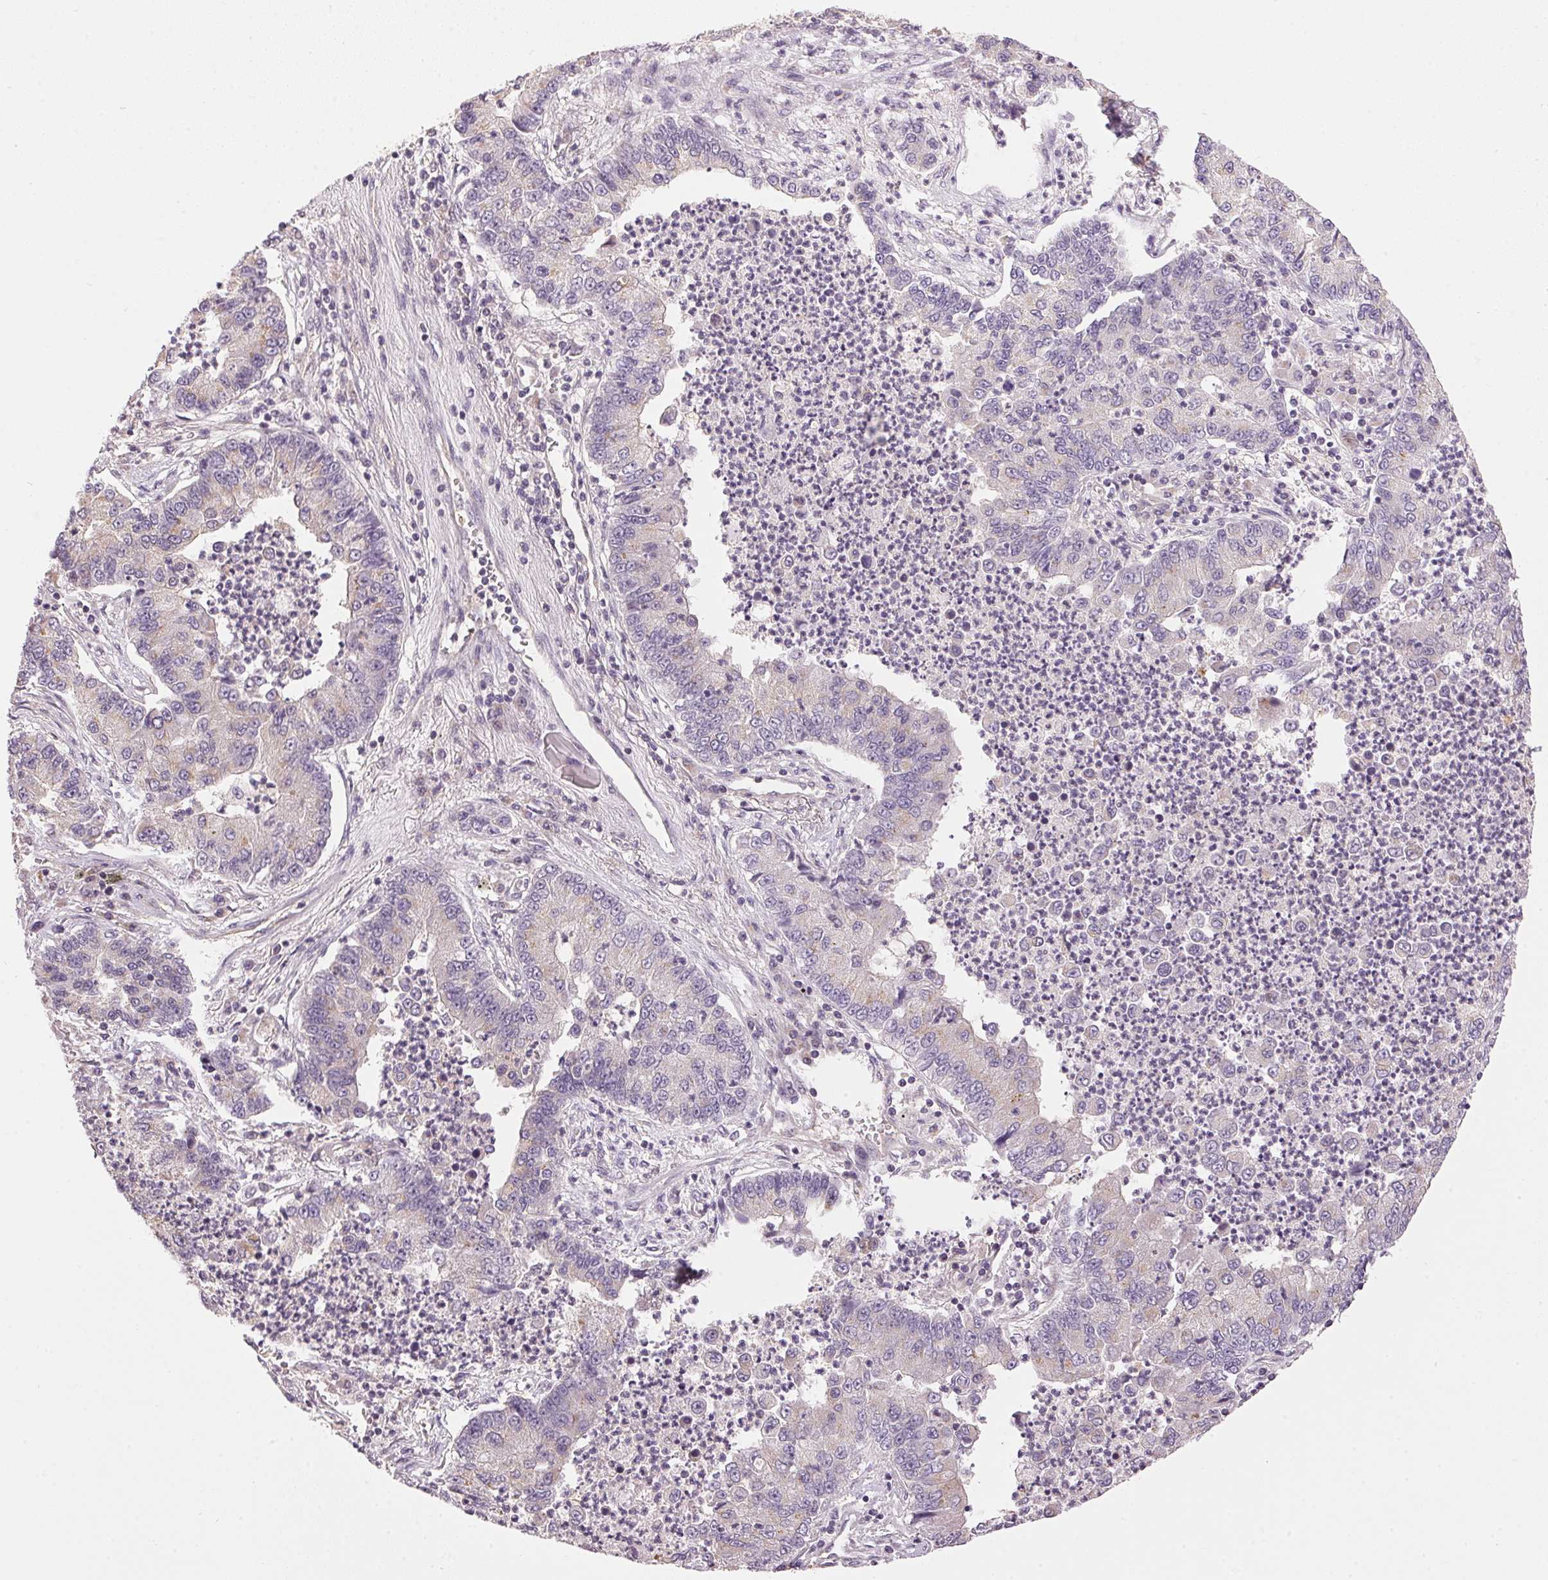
{"staining": {"intensity": "moderate", "quantity": "<25%", "location": "cytoplasmic/membranous"}, "tissue": "lung cancer", "cell_type": "Tumor cells", "image_type": "cancer", "snomed": [{"axis": "morphology", "description": "Adenocarcinoma, NOS"}, {"axis": "topography", "description": "Lung"}], "caption": "Protein expression analysis of adenocarcinoma (lung) reveals moderate cytoplasmic/membranous staining in about <25% of tumor cells. (DAB (3,3'-diaminobenzidine) IHC with brightfield microscopy, high magnification).", "gene": "GOLPH3", "patient": {"sex": "female", "age": 57}}